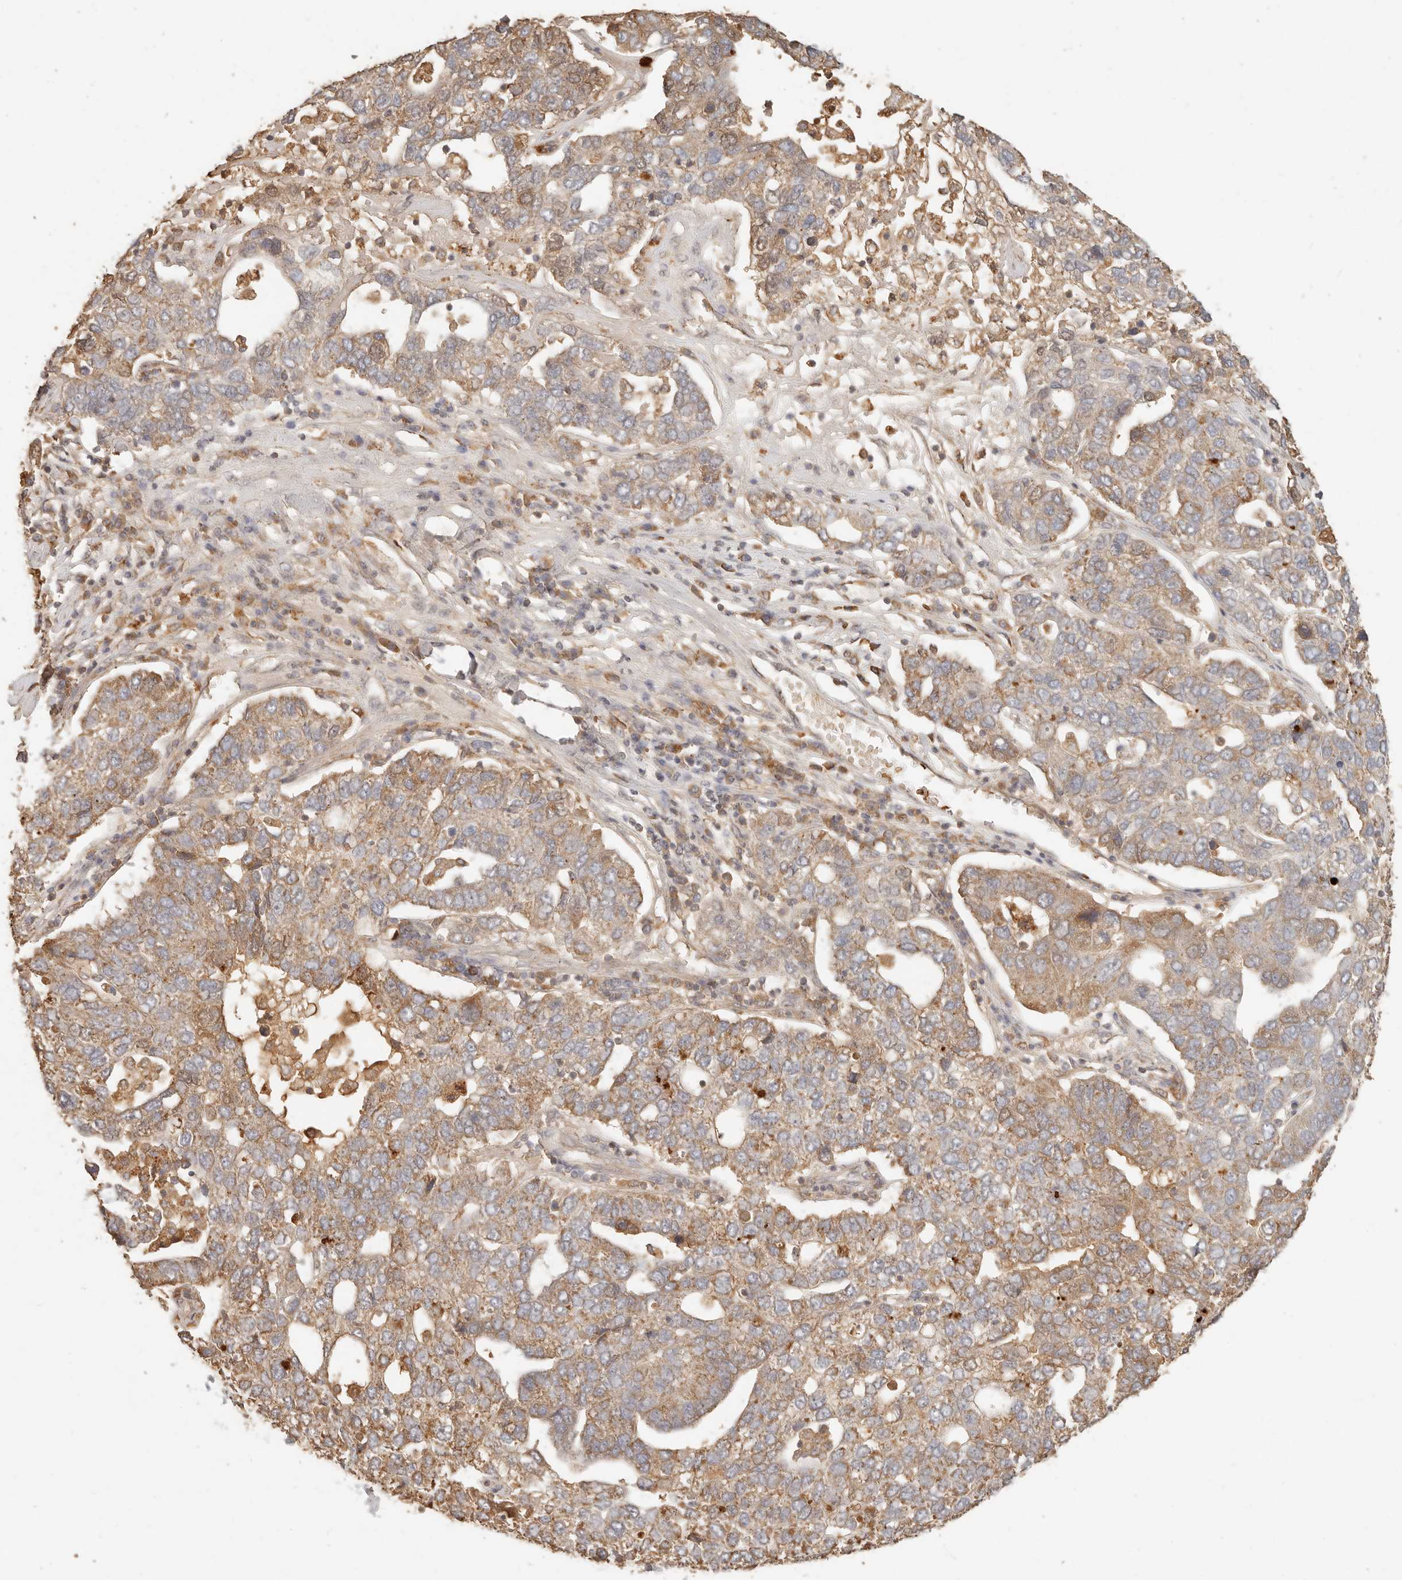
{"staining": {"intensity": "moderate", "quantity": "25%-75%", "location": "cytoplasmic/membranous"}, "tissue": "pancreatic cancer", "cell_type": "Tumor cells", "image_type": "cancer", "snomed": [{"axis": "morphology", "description": "Adenocarcinoma, NOS"}, {"axis": "topography", "description": "Pancreas"}], "caption": "Brown immunohistochemical staining in human pancreatic cancer (adenocarcinoma) exhibits moderate cytoplasmic/membranous staining in about 25%-75% of tumor cells. The protein is shown in brown color, while the nuclei are stained blue.", "gene": "INTS11", "patient": {"sex": "female", "age": 61}}